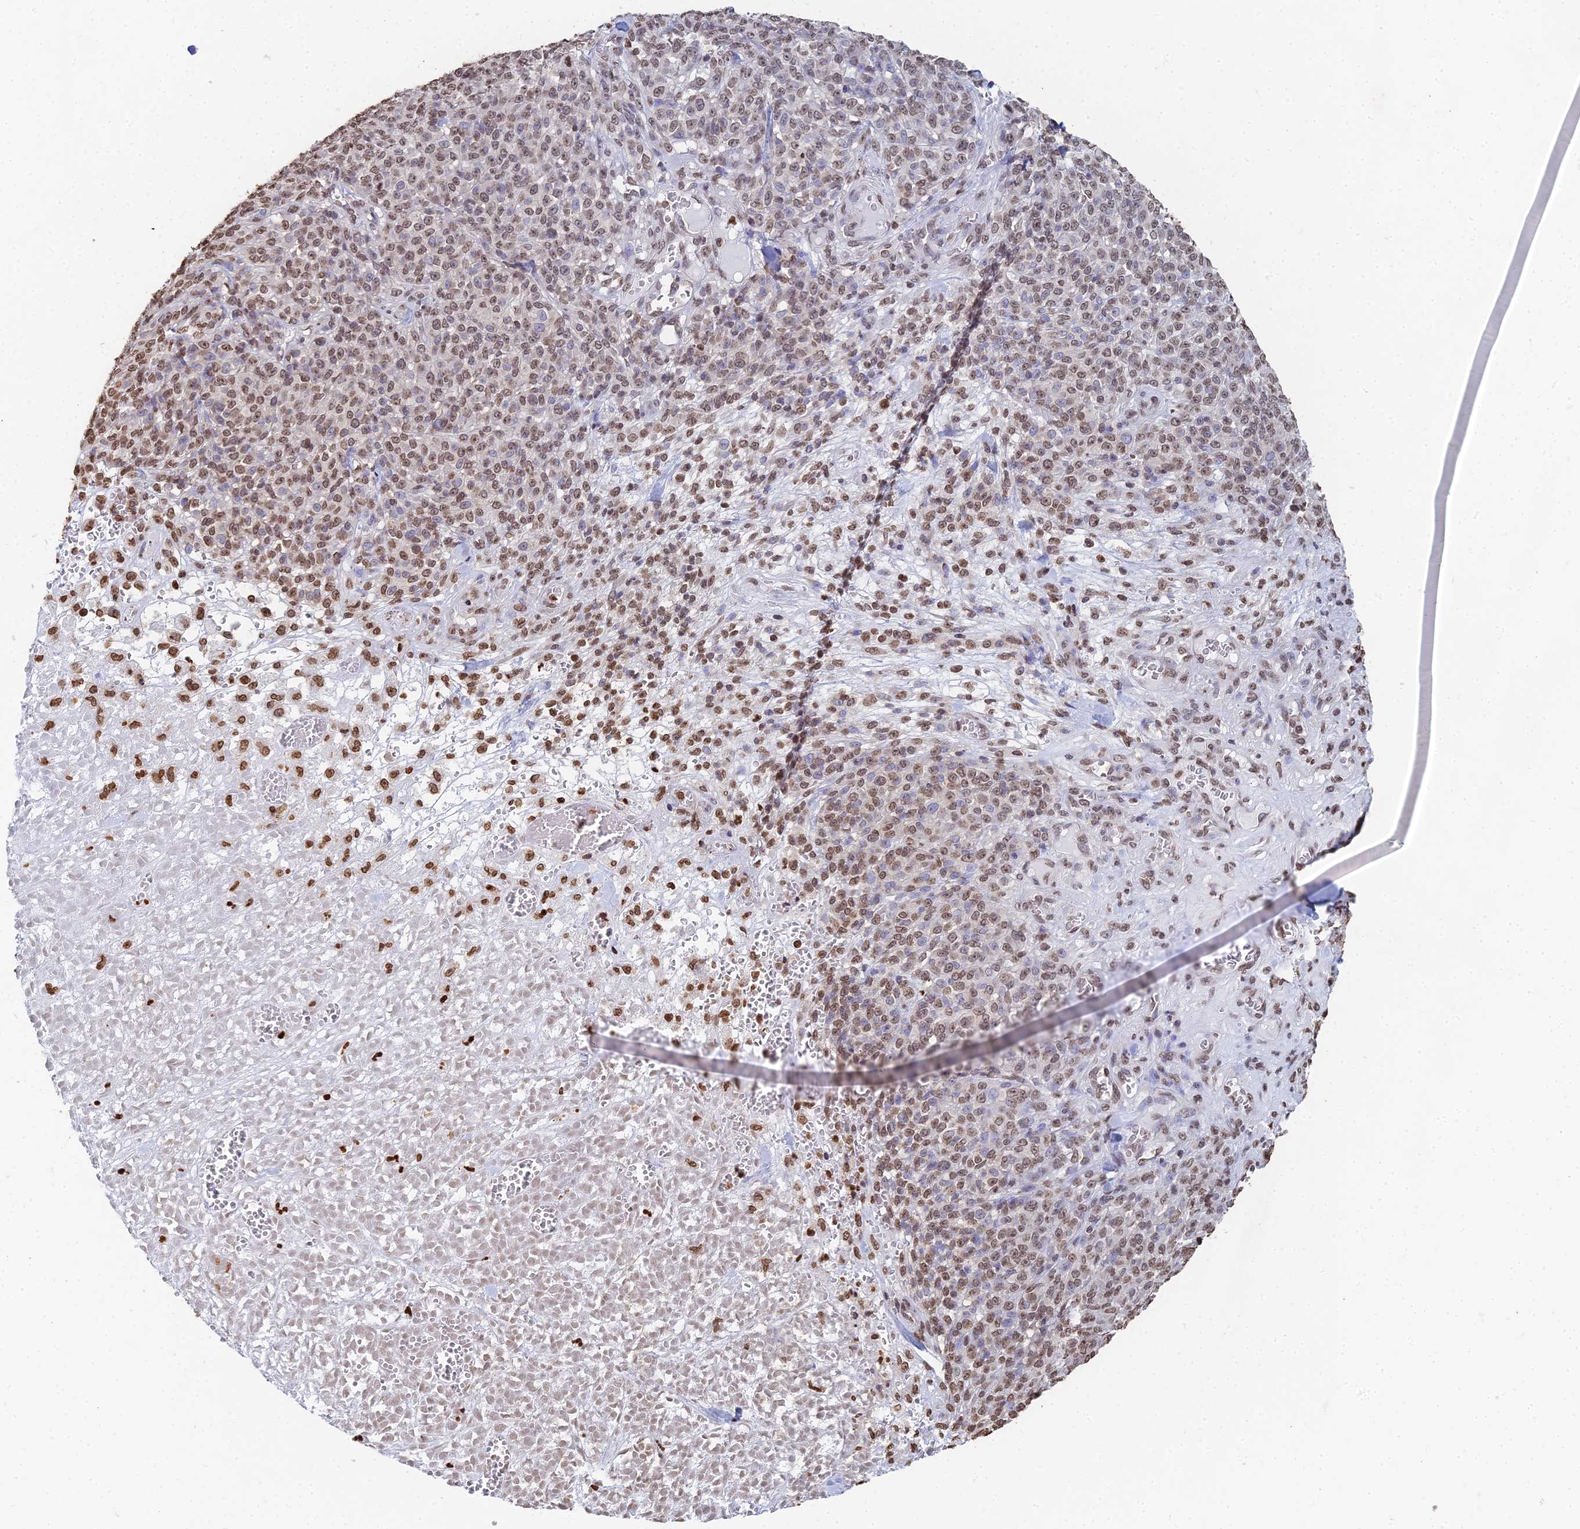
{"staining": {"intensity": "moderate", "quantity": ">75%", "location": "nuclear"}, "tissue": "melanoma", "cell_type": "Tumor cells", "image_type": "cancer", "snomed": [{"axis": "morphology", "description": "Normal tissue, NOS"}, {"axis": "morphology", "description": "Malignant melanoma, NOS"}, {"axis": "topography", "description": "Skin"}], "caption": "Brown immunohistochemical staining in malignant melanoma exhibits moderate nuclear positivity in approximately >75% of tumor cells.", "gene": "GBP3", "patient": {"sex": "female", "age": 34}}